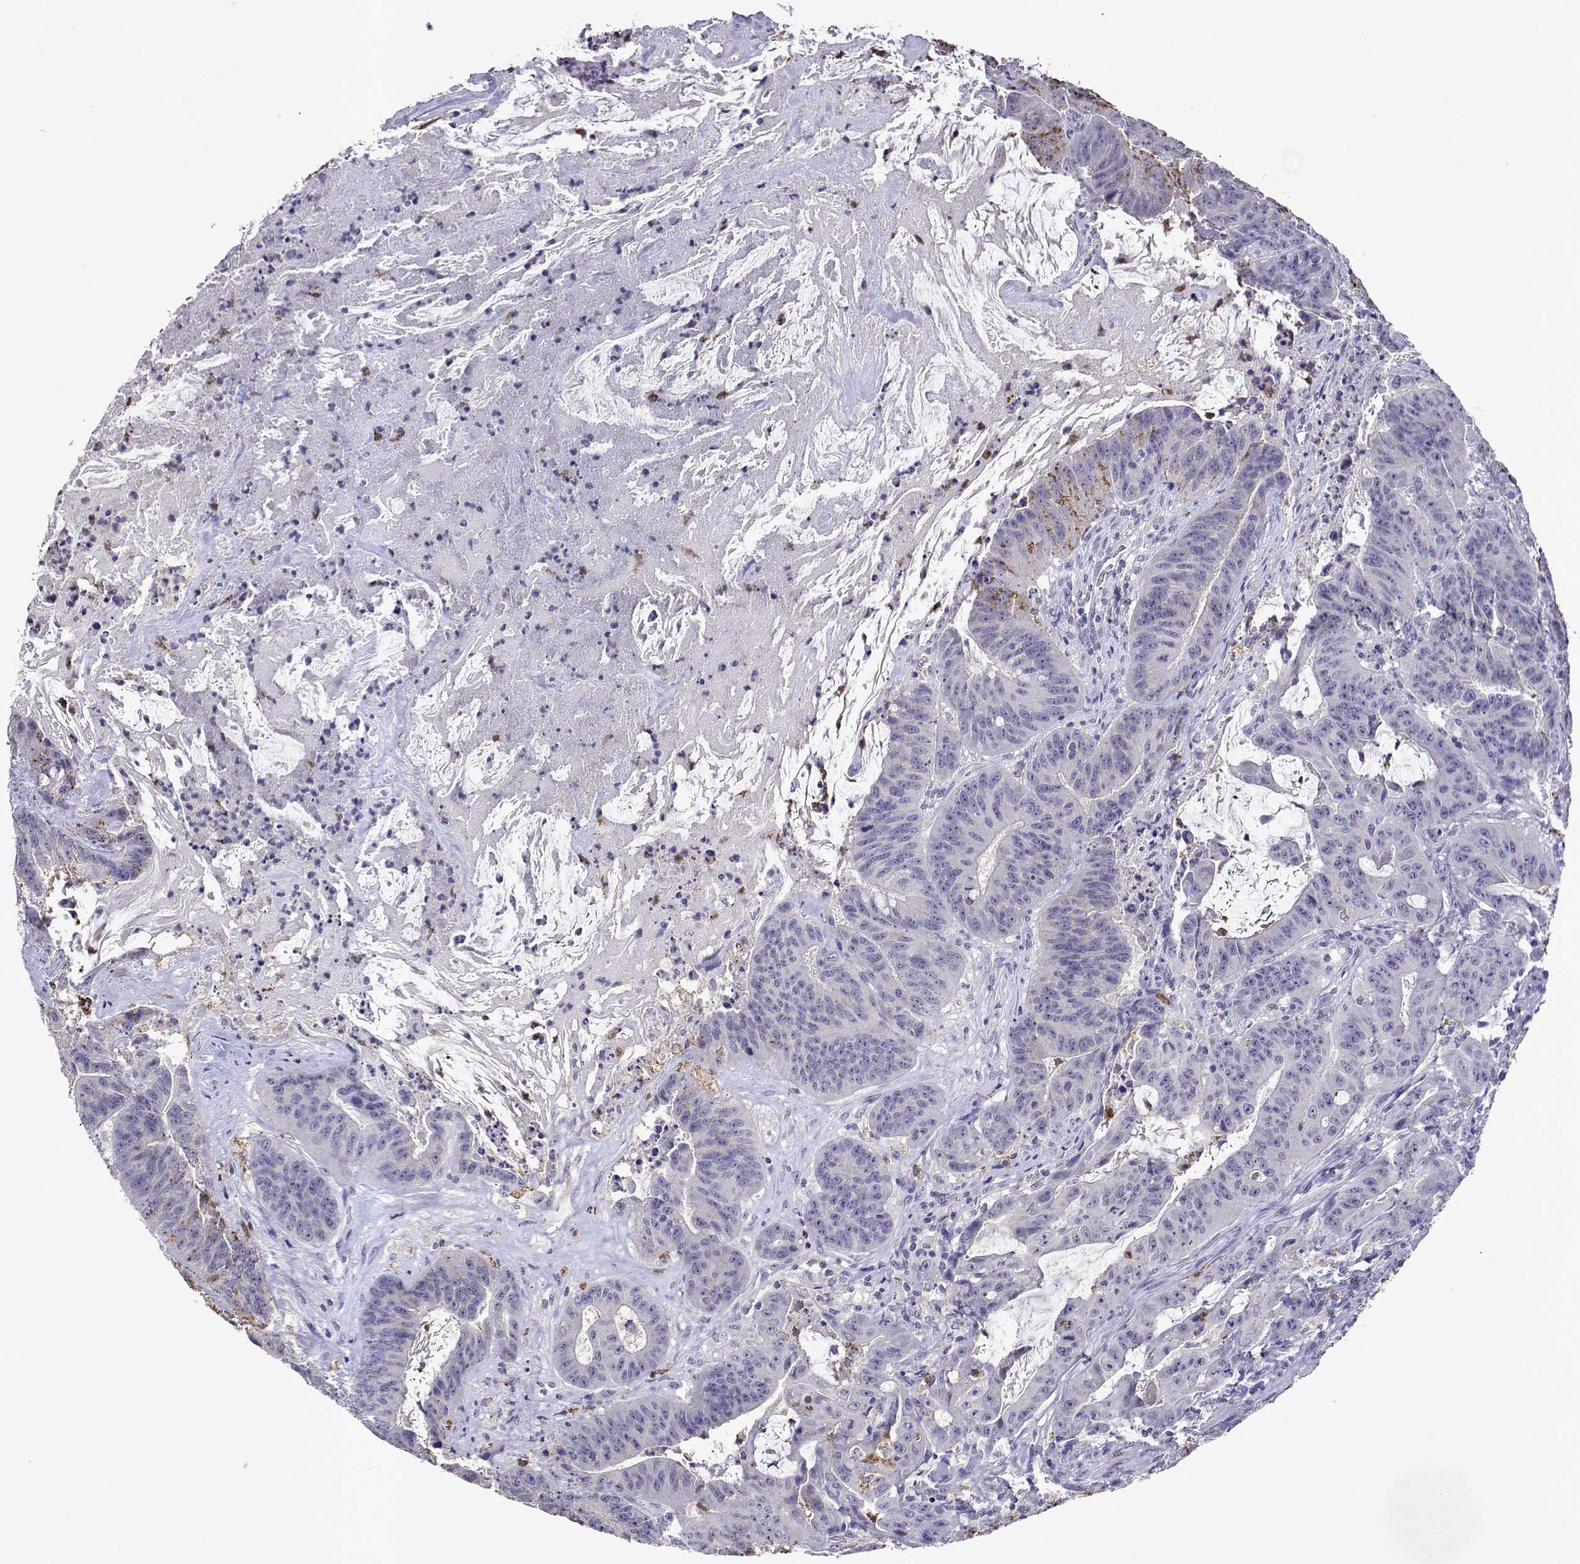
{"staining": {"intensity": "negative", "quantity": "none", "location": "none"}, "tissue": "colorectal cancer", "cell_type": "Tumor cells", "image_type": "cancer", "snomed": [{"axis": "morphology", "description": "Adenocarcinoma, NOS"}, {"axis": "topography", "description": "Colon"}], "caption": "A histopathology image of human colorectal cancer is negative for staining in tumor cells.", "gene": "DUSP28", "patient": {"sex": "male", "age": 33}}